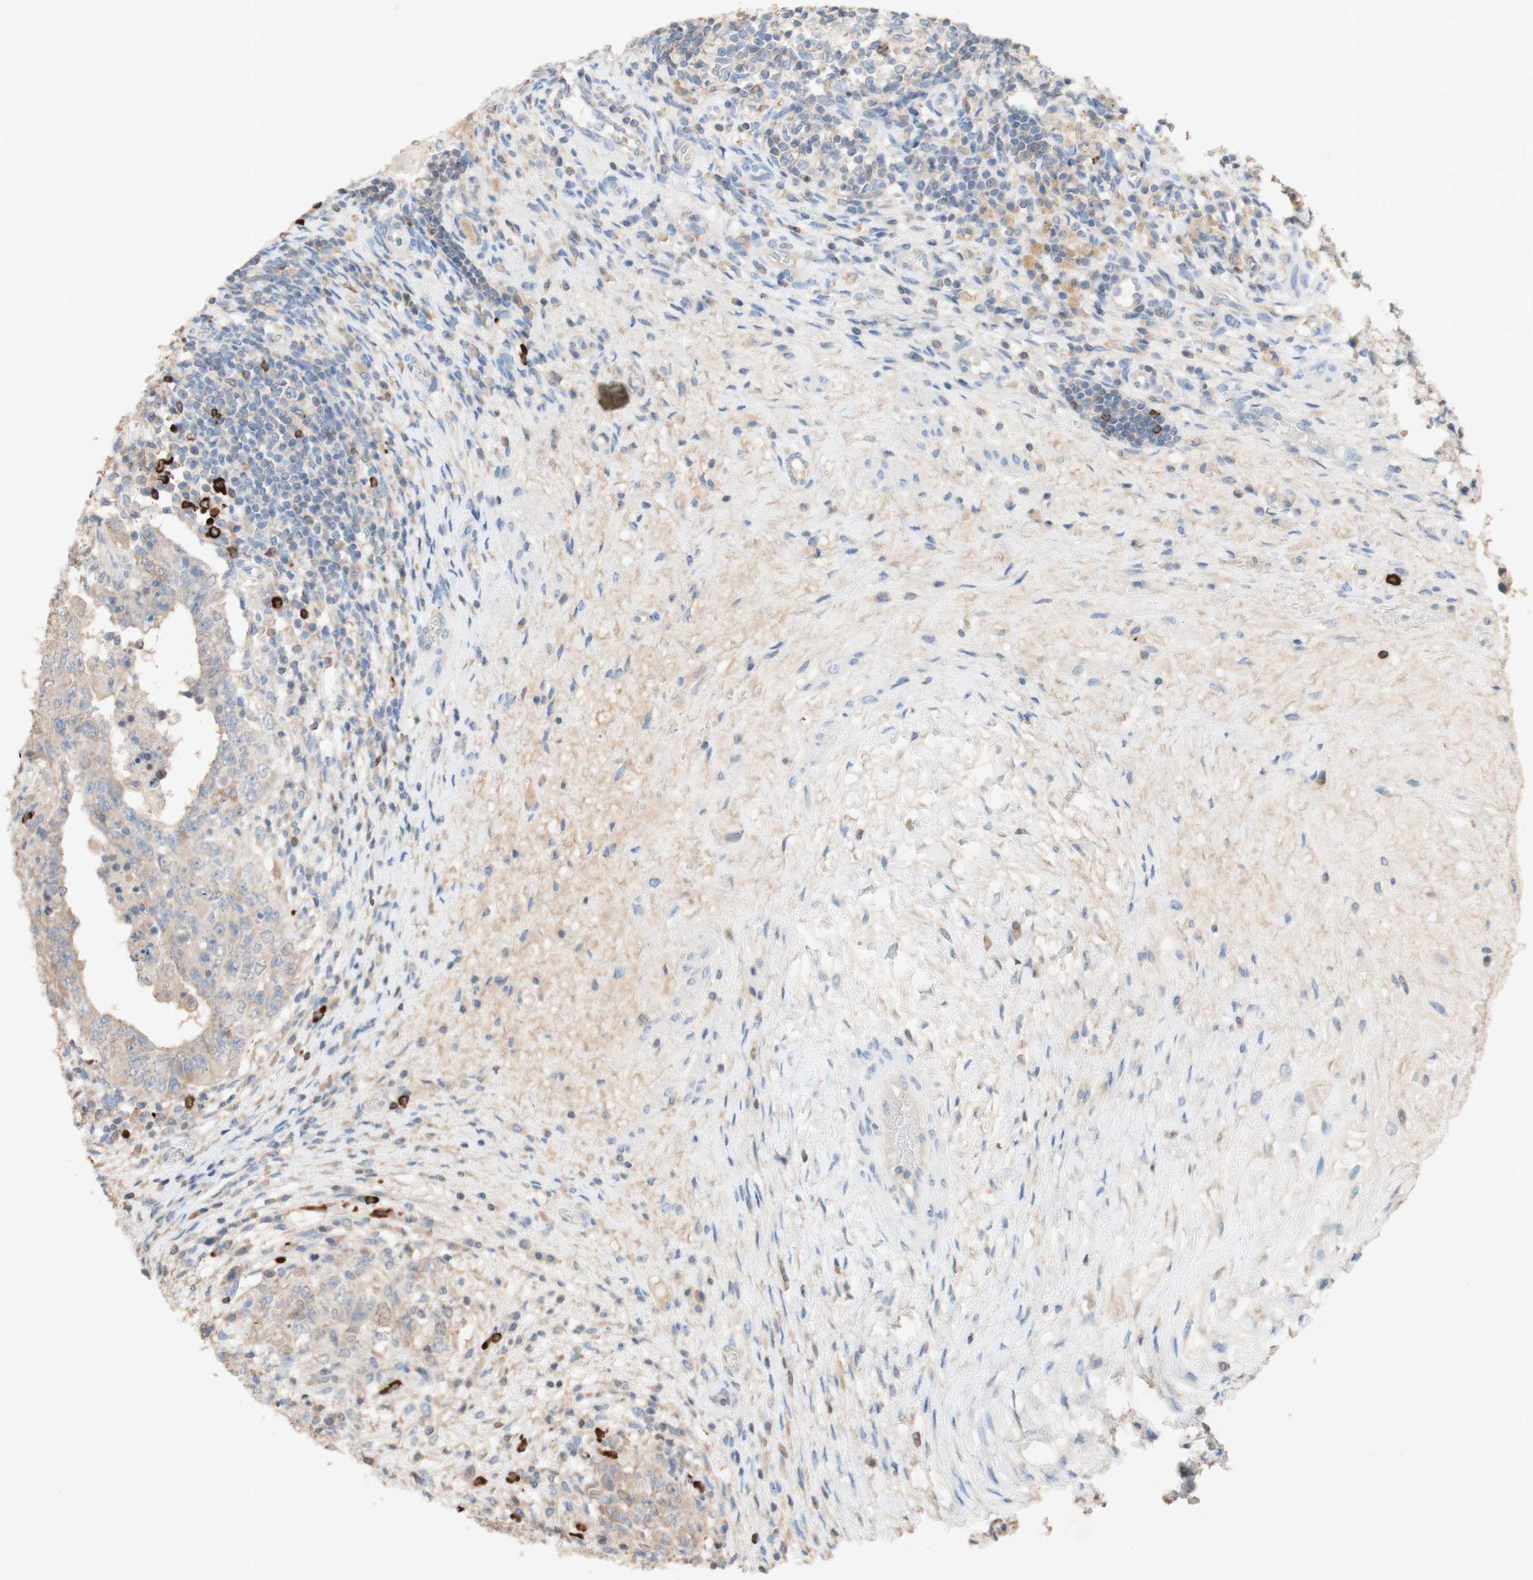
{"staining": {"intensity": "weak", "quantity": ">75%", "location": "cytoplasmic/membranous"}, "tissue": "testis cancer", "cell_type": "Tumor cells", "image_type": "cancer", "snomed": [{"axis": "morphology", "description": "Carcinoma, Embryonal, NOS"}, {"axis": "topography", "description": "Testis"}], "caption": "A micrograph of human testis cancer (embryonal carcinoma) stained for a protein exhibits weak cytoplasmic/membranous brown staining in tumor cells.", "gene": "PACSIN1", "patient": {"sex": "male", "age": 26}}